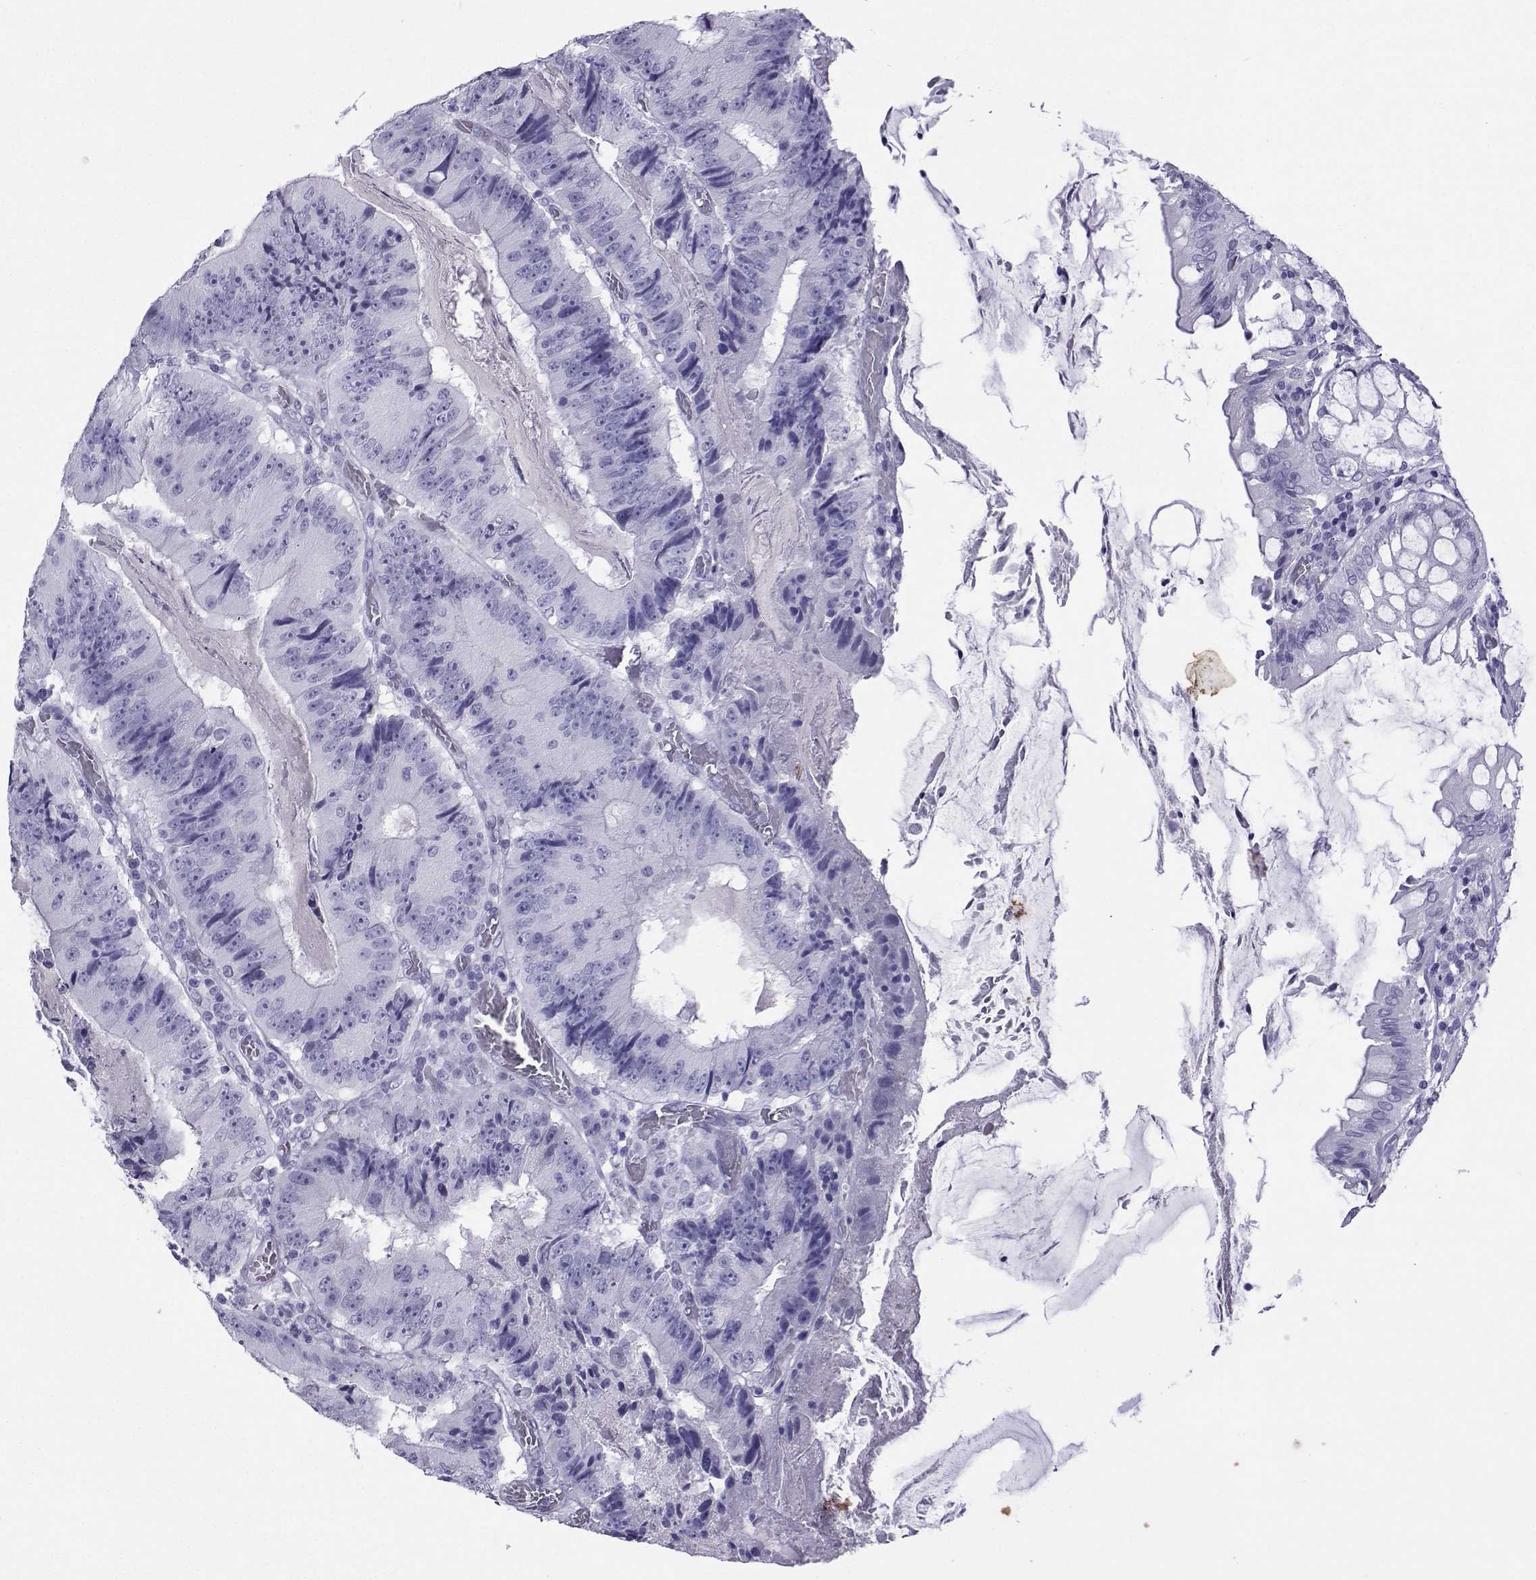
{"staining": {"intensity": "negative", "quantity": "none", "location": "none"}, "tissue": "colorectal cancer", "cell_type": "Tumor cells", "image_type": "cancer", "snomed": [{"axis": "morphology", "description": "Adenocarcinoma, NOS"}, {"axis": "topography", "description": "Colon"}], "caption": "This is an immunohistochemistry image of colorectal cancer. There is no expression in tumor cells.", "gene": "LORICRIN", "patient": {"sex": "female", "age": 86}}